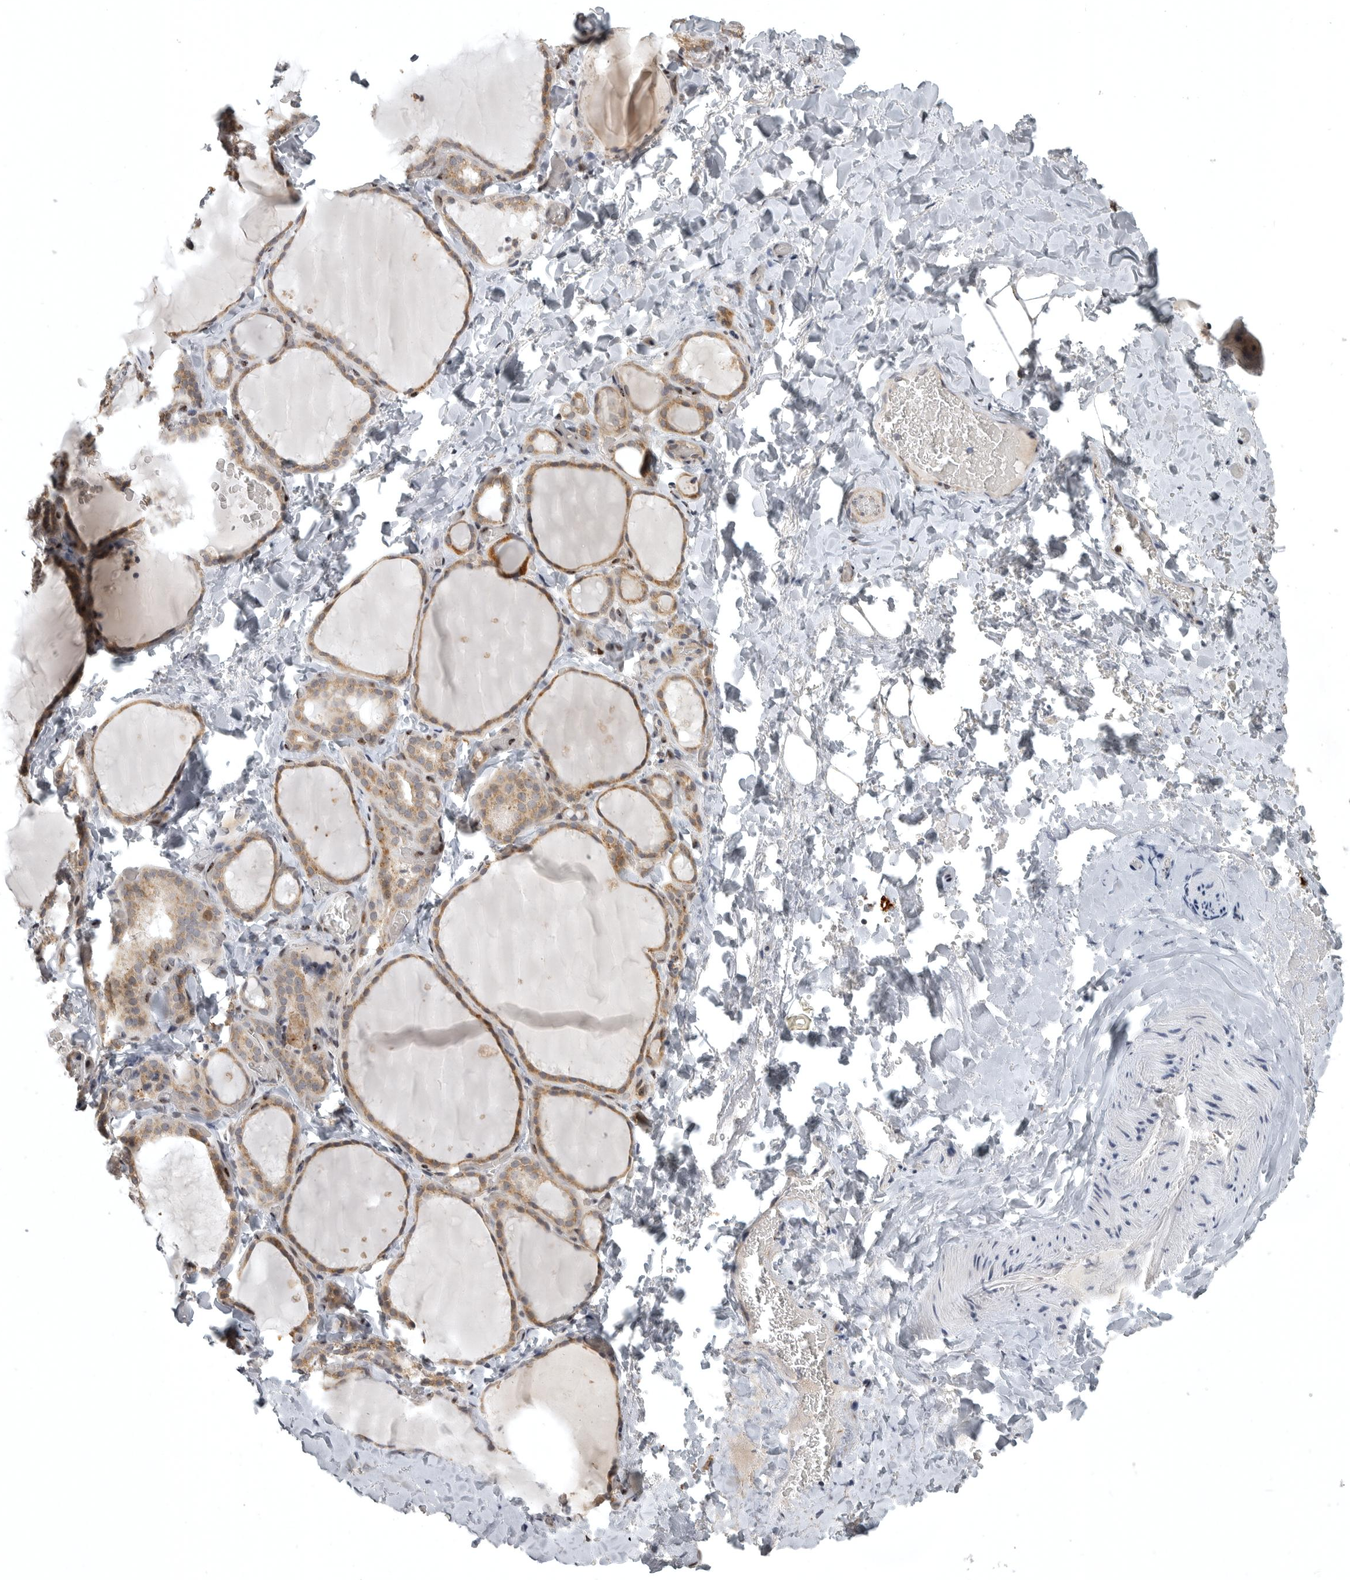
{"staining": {"intensity": "moderate", "quantity": ">75%", "location": "cytoplasmic/membranous"}, "tissue": "thyroid gland", "cell_type": "Glandular cells", "image_type": "normal", "snomed": [{"axis": "morphology", "description": "Normal tissue, NOS"}, {"axis": "topography", "description": "Thyroid gland"}], "caption": "Glandular cells reveal medium levels of moderate cytoplasmic/membranous expression in approximately >75% of cells in normal thyroid gland. The staining is performed using DAB (3,3'-diaminobenzidine) brown chromogen to label protein expression. The nuclei are counter-stained blue using hematoxylin.", "gene": "POLE2", "patient": {"sex": "female", "age": 22}}